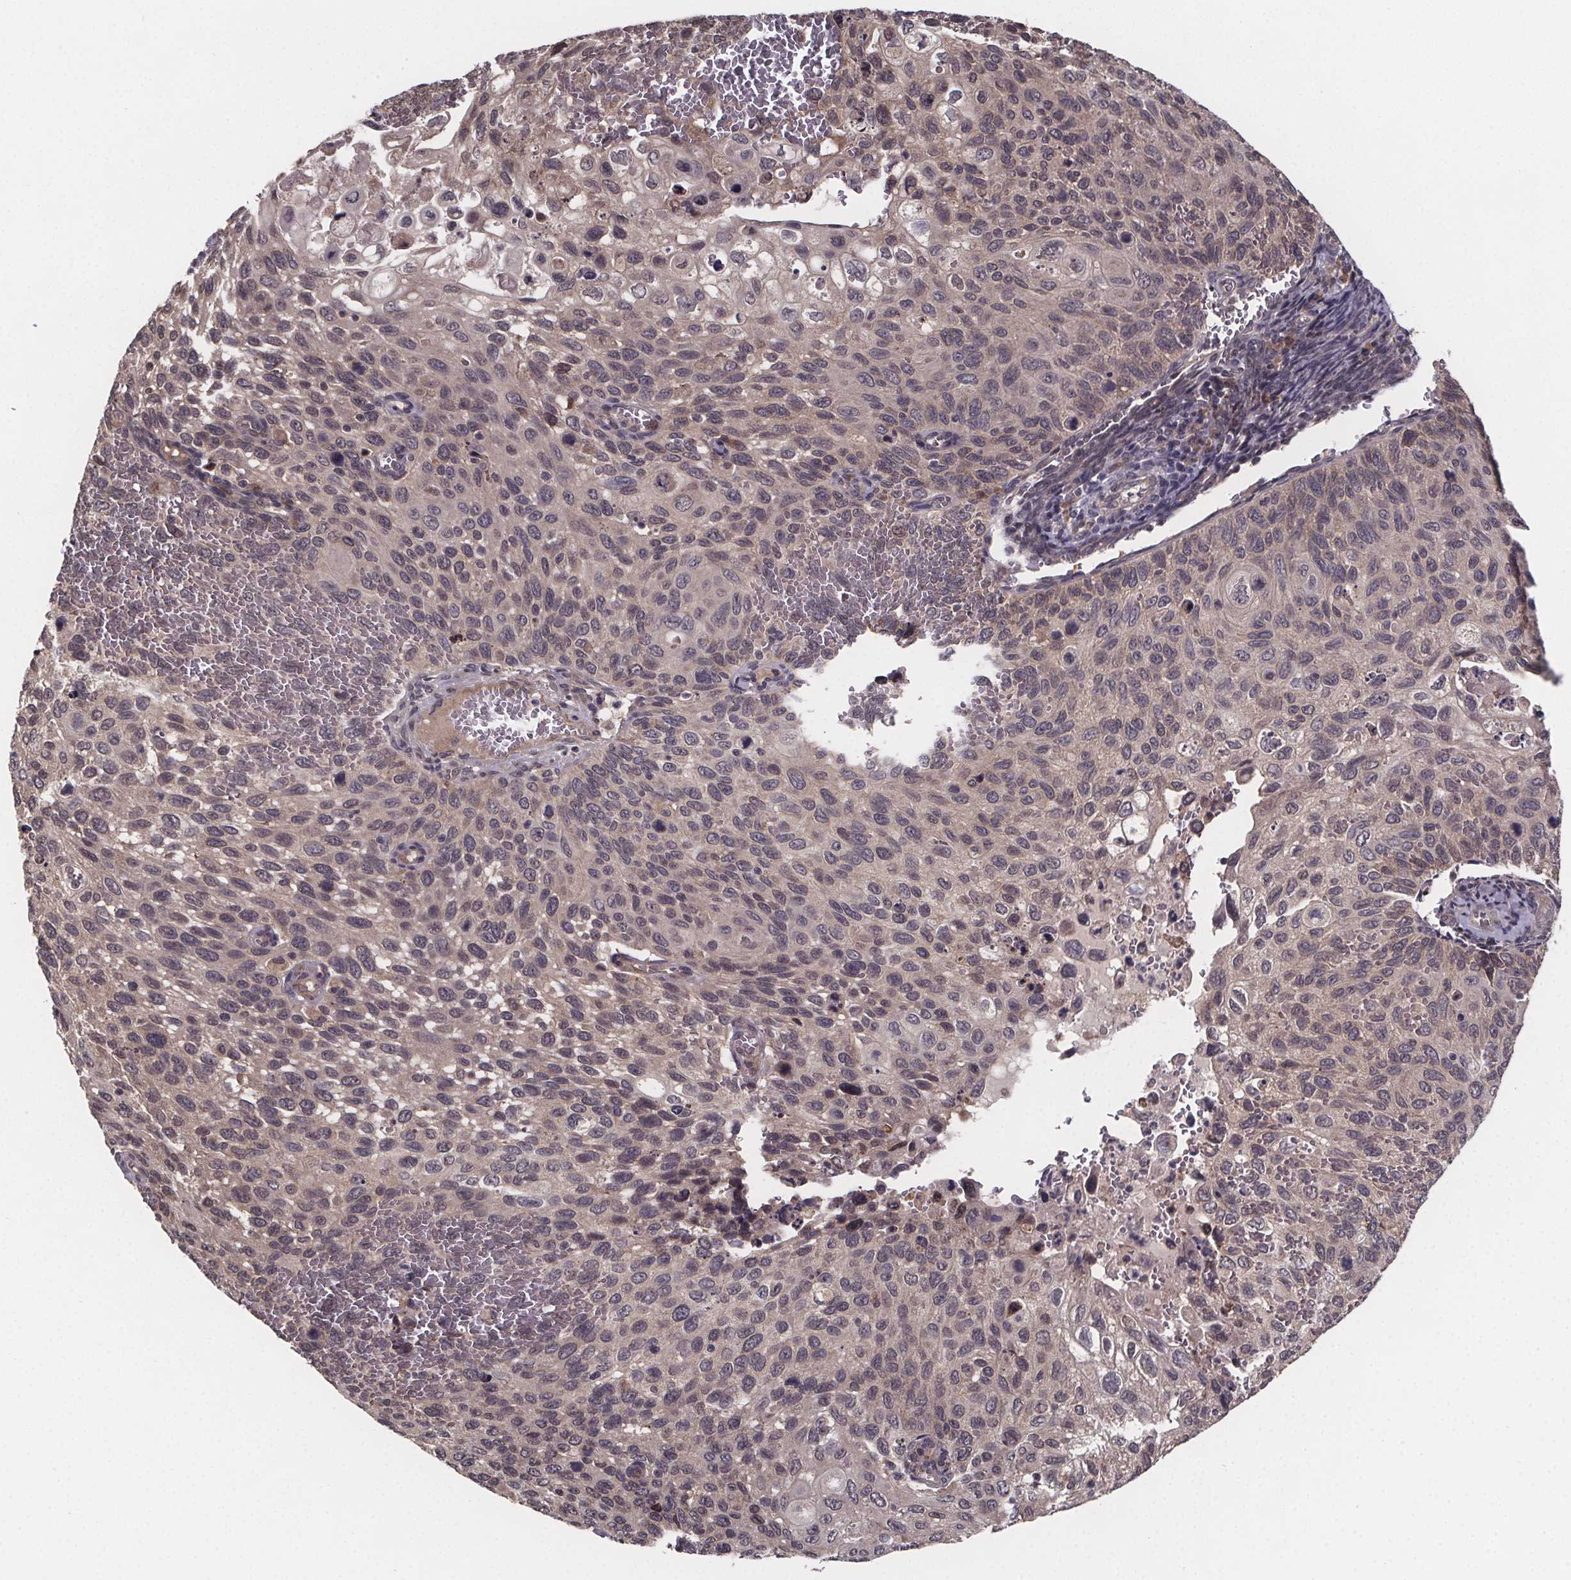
{"staining": {"intensity": "weak", "quantity": ">75%", "location": "cytoplasmic/membranous"}, "tissue": "cervical cancer", "cell_type": "Tumor cells", "image_type": "cancer", "snomed": [{"axis": "morphology", "description": "Squamous cell carcinoma, NOS"}, {"axis": "topography", "description": "Cervix"}], "caption": "Immunohistochemistry (IHC) of cervical squamous cell carcinoma demonstrates low levels of weak cytoplasmic/membranous expression in approximately >75% of tumor cells. (DAB = brown stain, brightfield microscopy at high magnification).", "gene": "SAT1", "patient": {"sex": "female", "age": 70}}